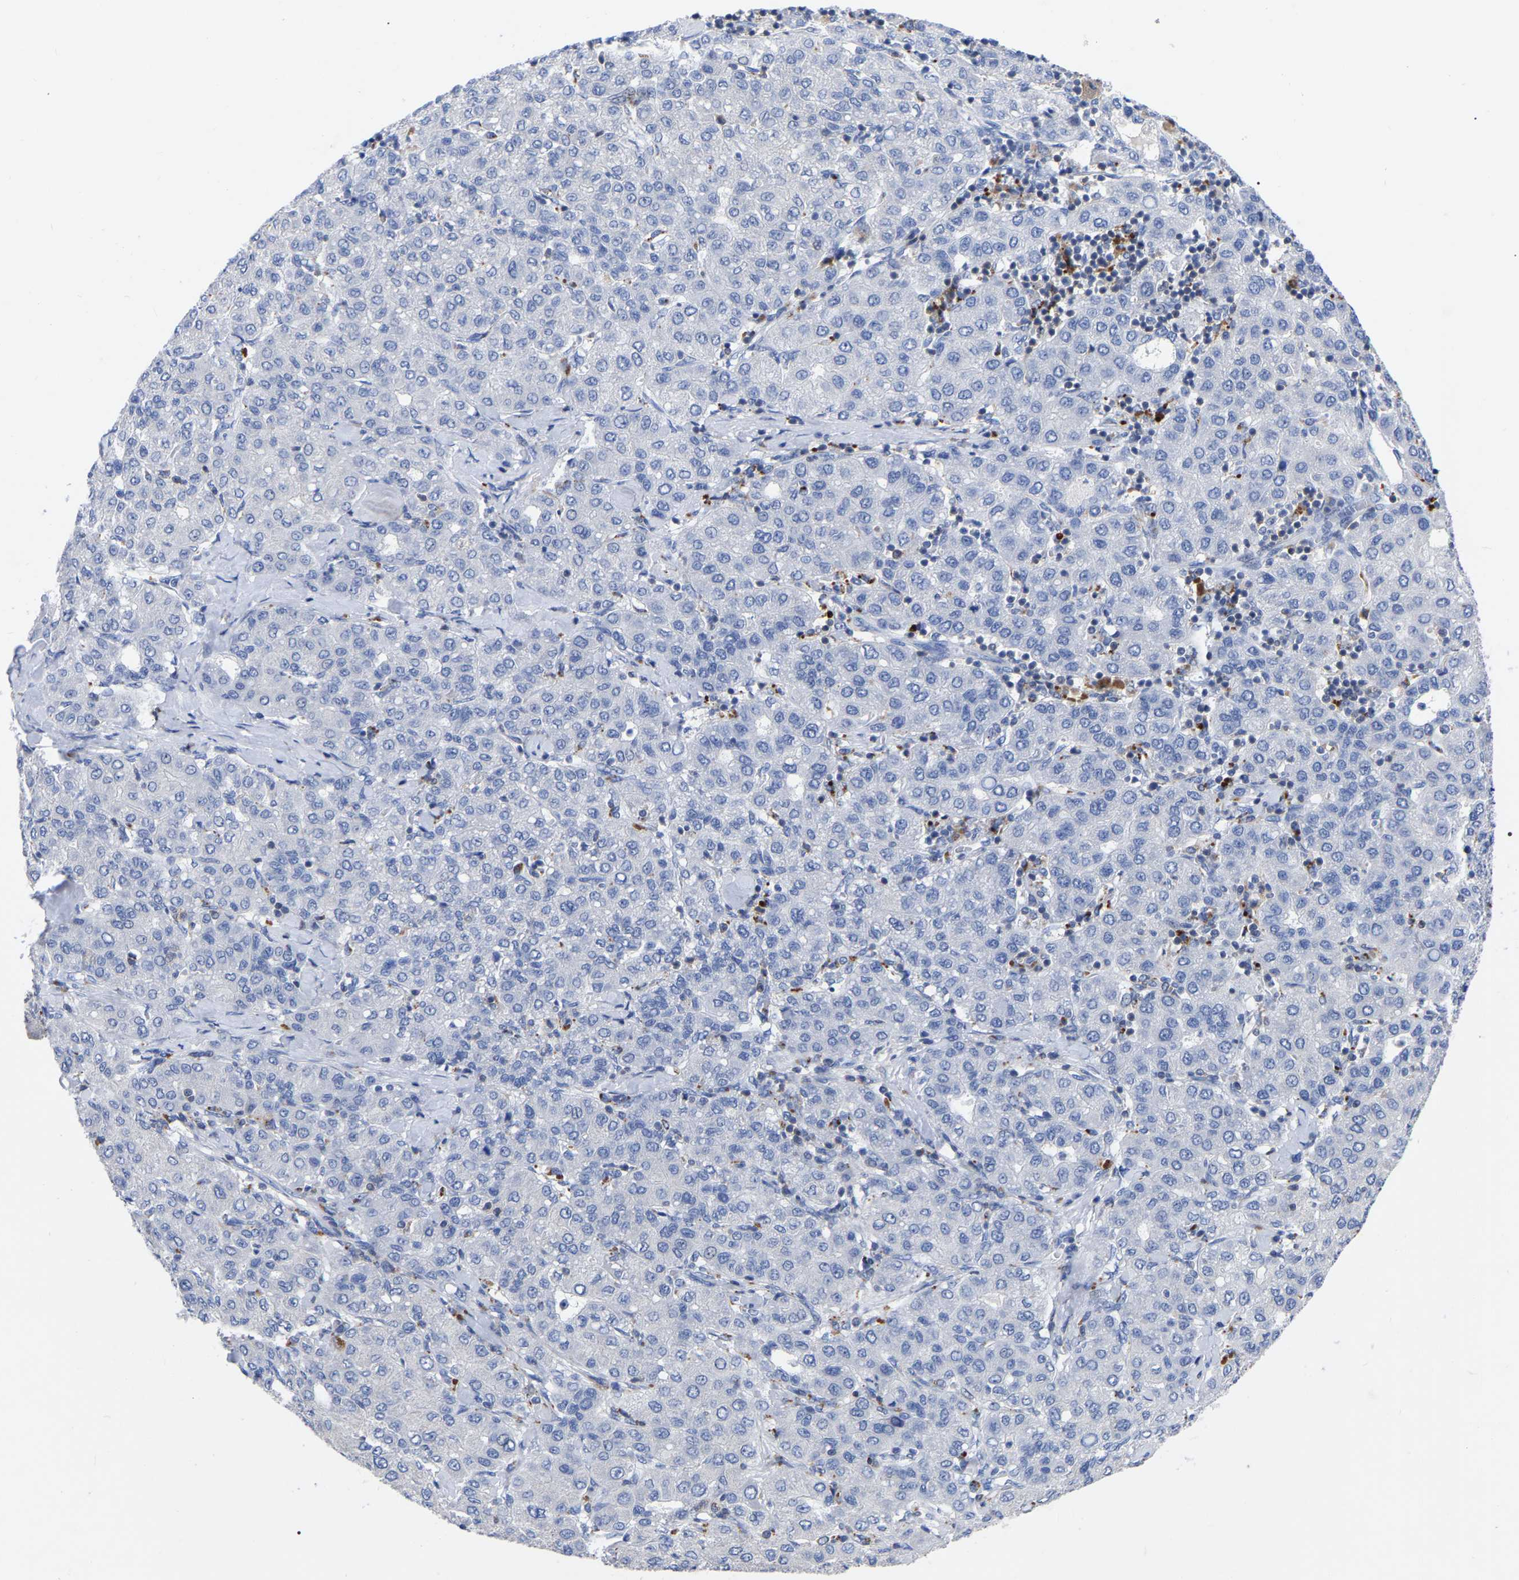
{"staining": {"intensity": "negative", "quantity": "none", "location": "none"}, "tissue": "liver cancer", "cell_type": "Tumor cells", "image_type": "cancer", "snomed": [{"axis": "morphology", "description": "Carcinoma, Hepatocellular, NOS"}, {"axis": "topography", "description": "Liver"}], "caption": "Tumor cells show no significant staining in hepatocellular carcinoma (liver).", "gene": "PTPN7", "patient": {"sex": "male", "age": 65}}